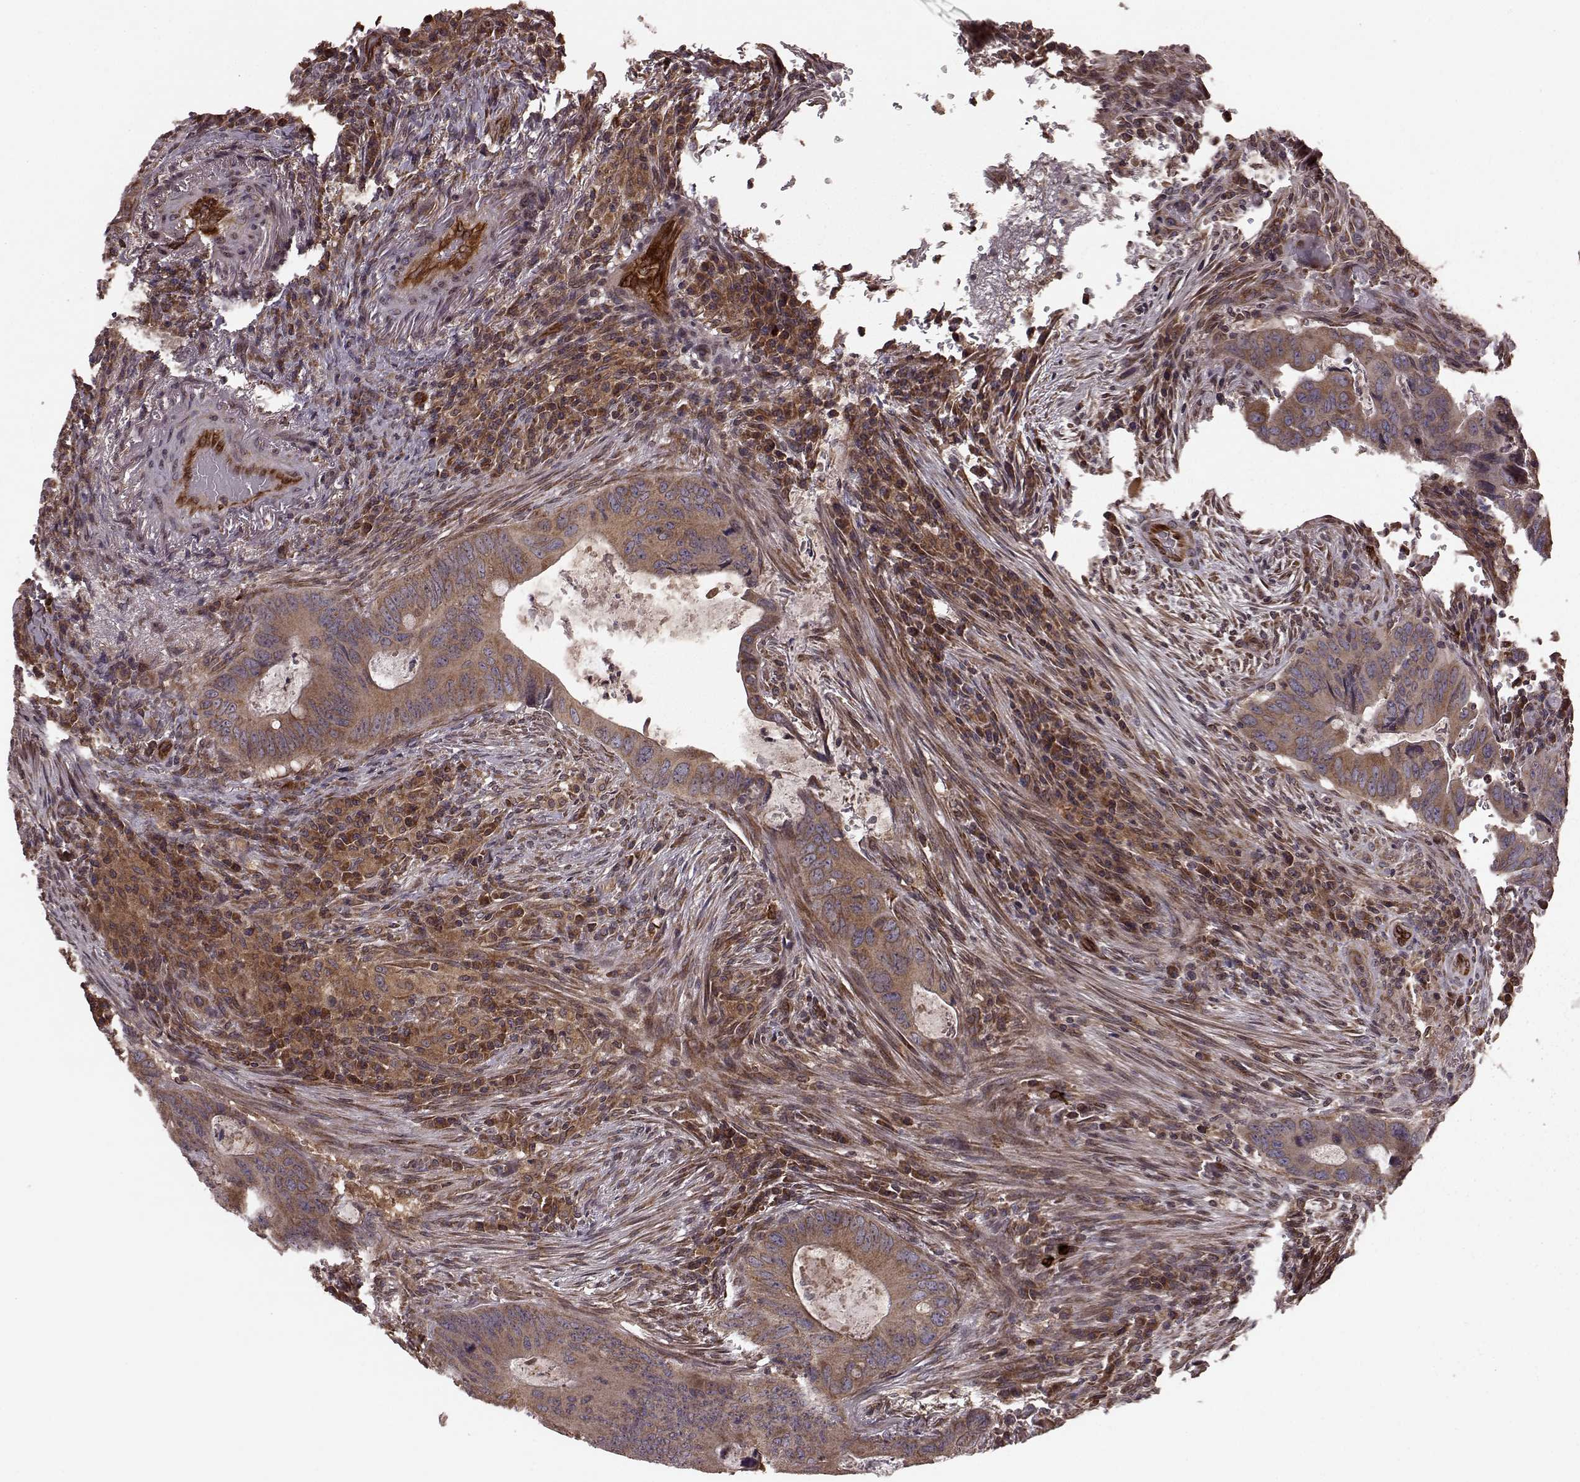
{"staining": {"intensity": "strong", "quantity": "25%-75%", "location": "cytoplasmic/membranous"}, "tissue": "colorectal cancer", "cell_type": "Tumor cells", "image_type": "cancer", "snomed": [{"axis": "morphology", "description": "Adenocarcinoma, NOS"}, {"axis": "topography", "description": "Colon"}], "caption": "Immunohistochemistry of human adenocarcinoma (colorectal) demonstrates high levels of strong cytoplasmic/membranous positivity in approximately 25%-75% of tumor cells.", "gene": "AGPAT1", "patient": {"sex": "female", "age": 74}}